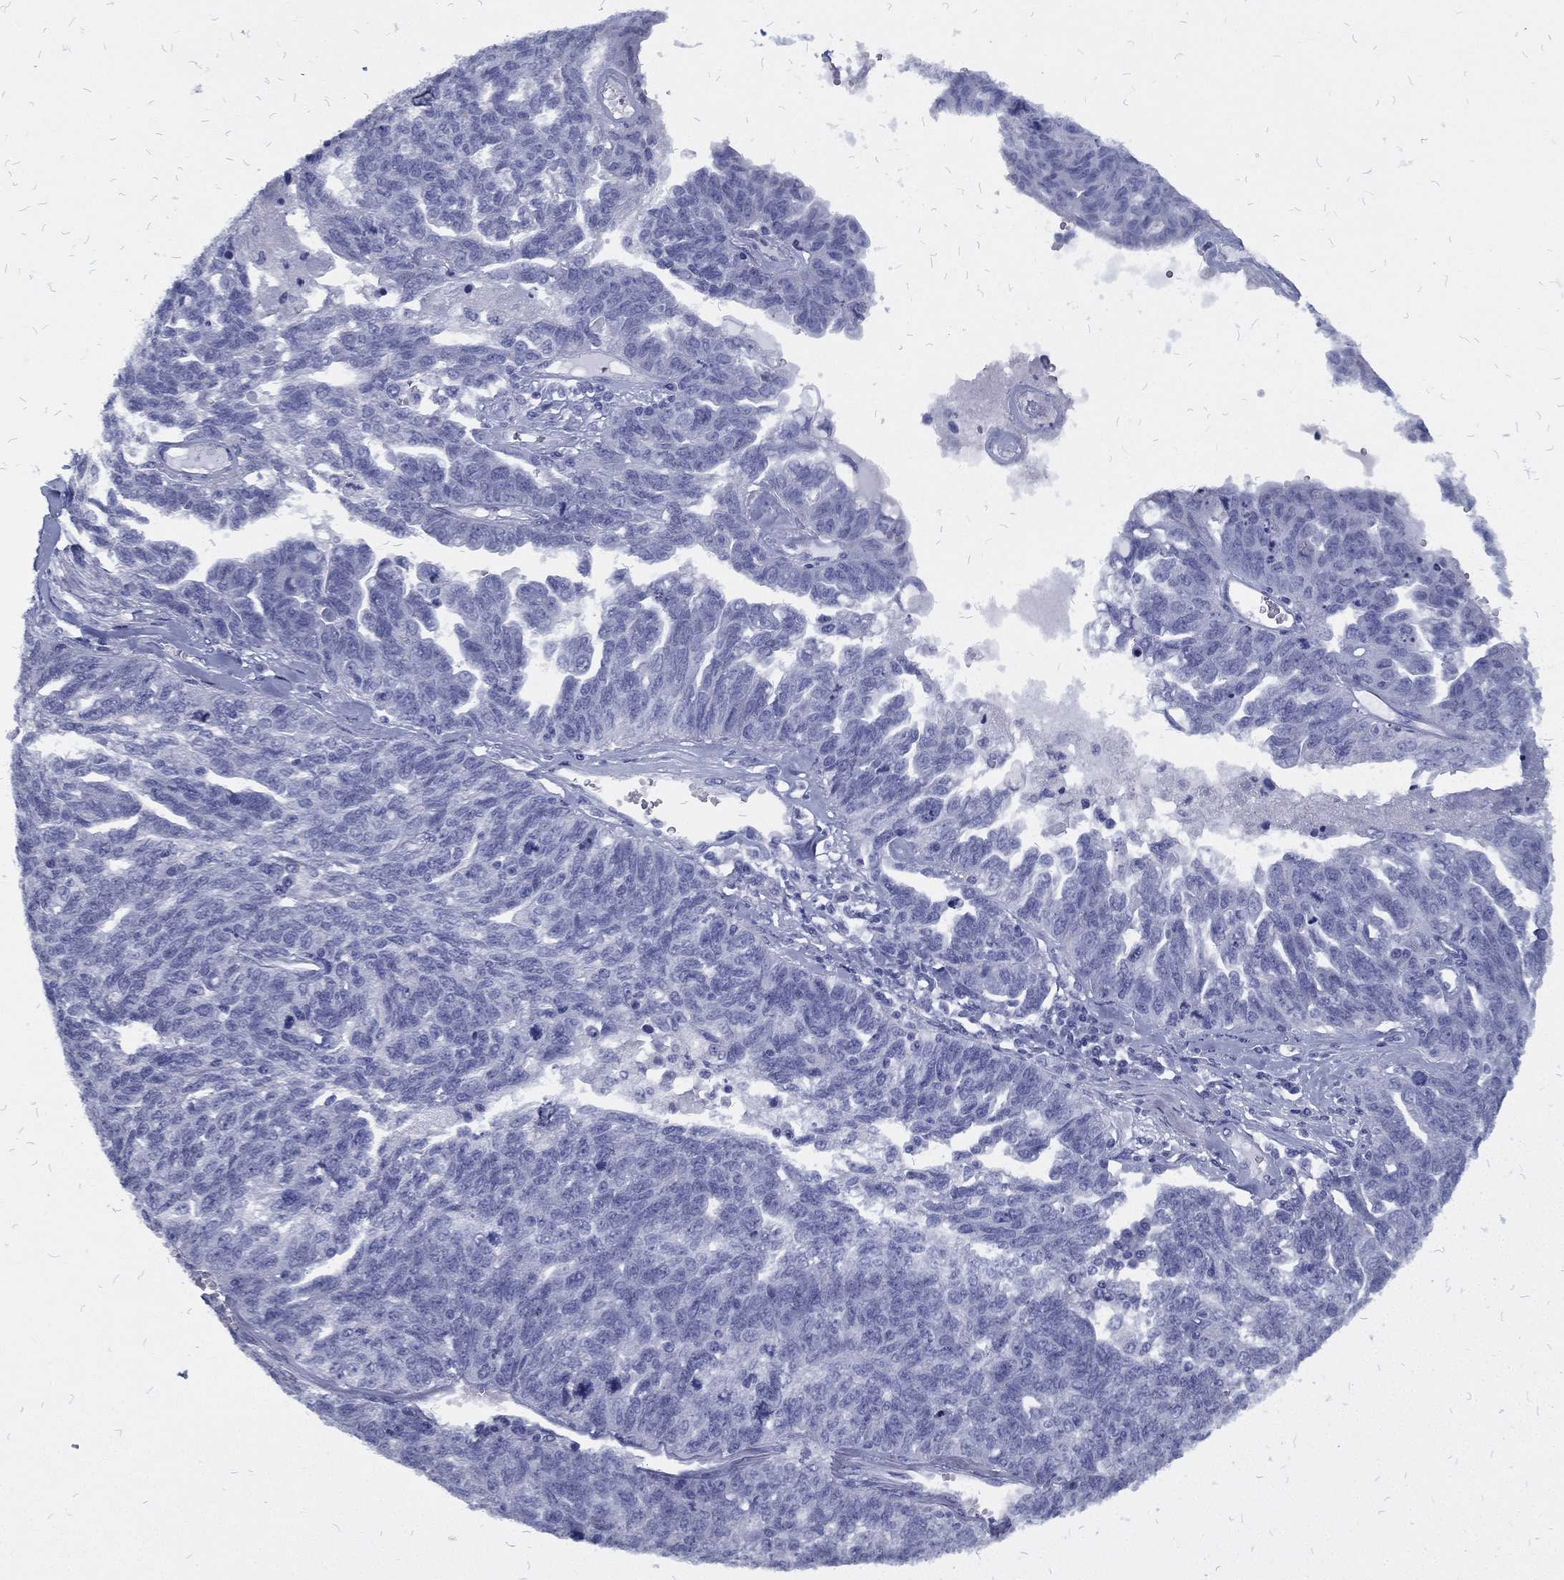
{"staining": {"intensity": "negative", "quantity": "none", "location": "none"}, "tissue": "ovarian cancer", "cell_type": "Tumor cells", "image_type": "cancer", "snomed": [{"axis": "morphology", "description": "Cystadenocarcinoma, serous, NOS"}, {"axis": "topography", "description": "Ovary"}], "caption": "Immunohistochemistry of human ovarian cancer (serous cystadenocarcinoma) demonstrates no expression in tumor cells.", "gene": "RSPH4A", "patient": {"sex": "female", "age": 71}}